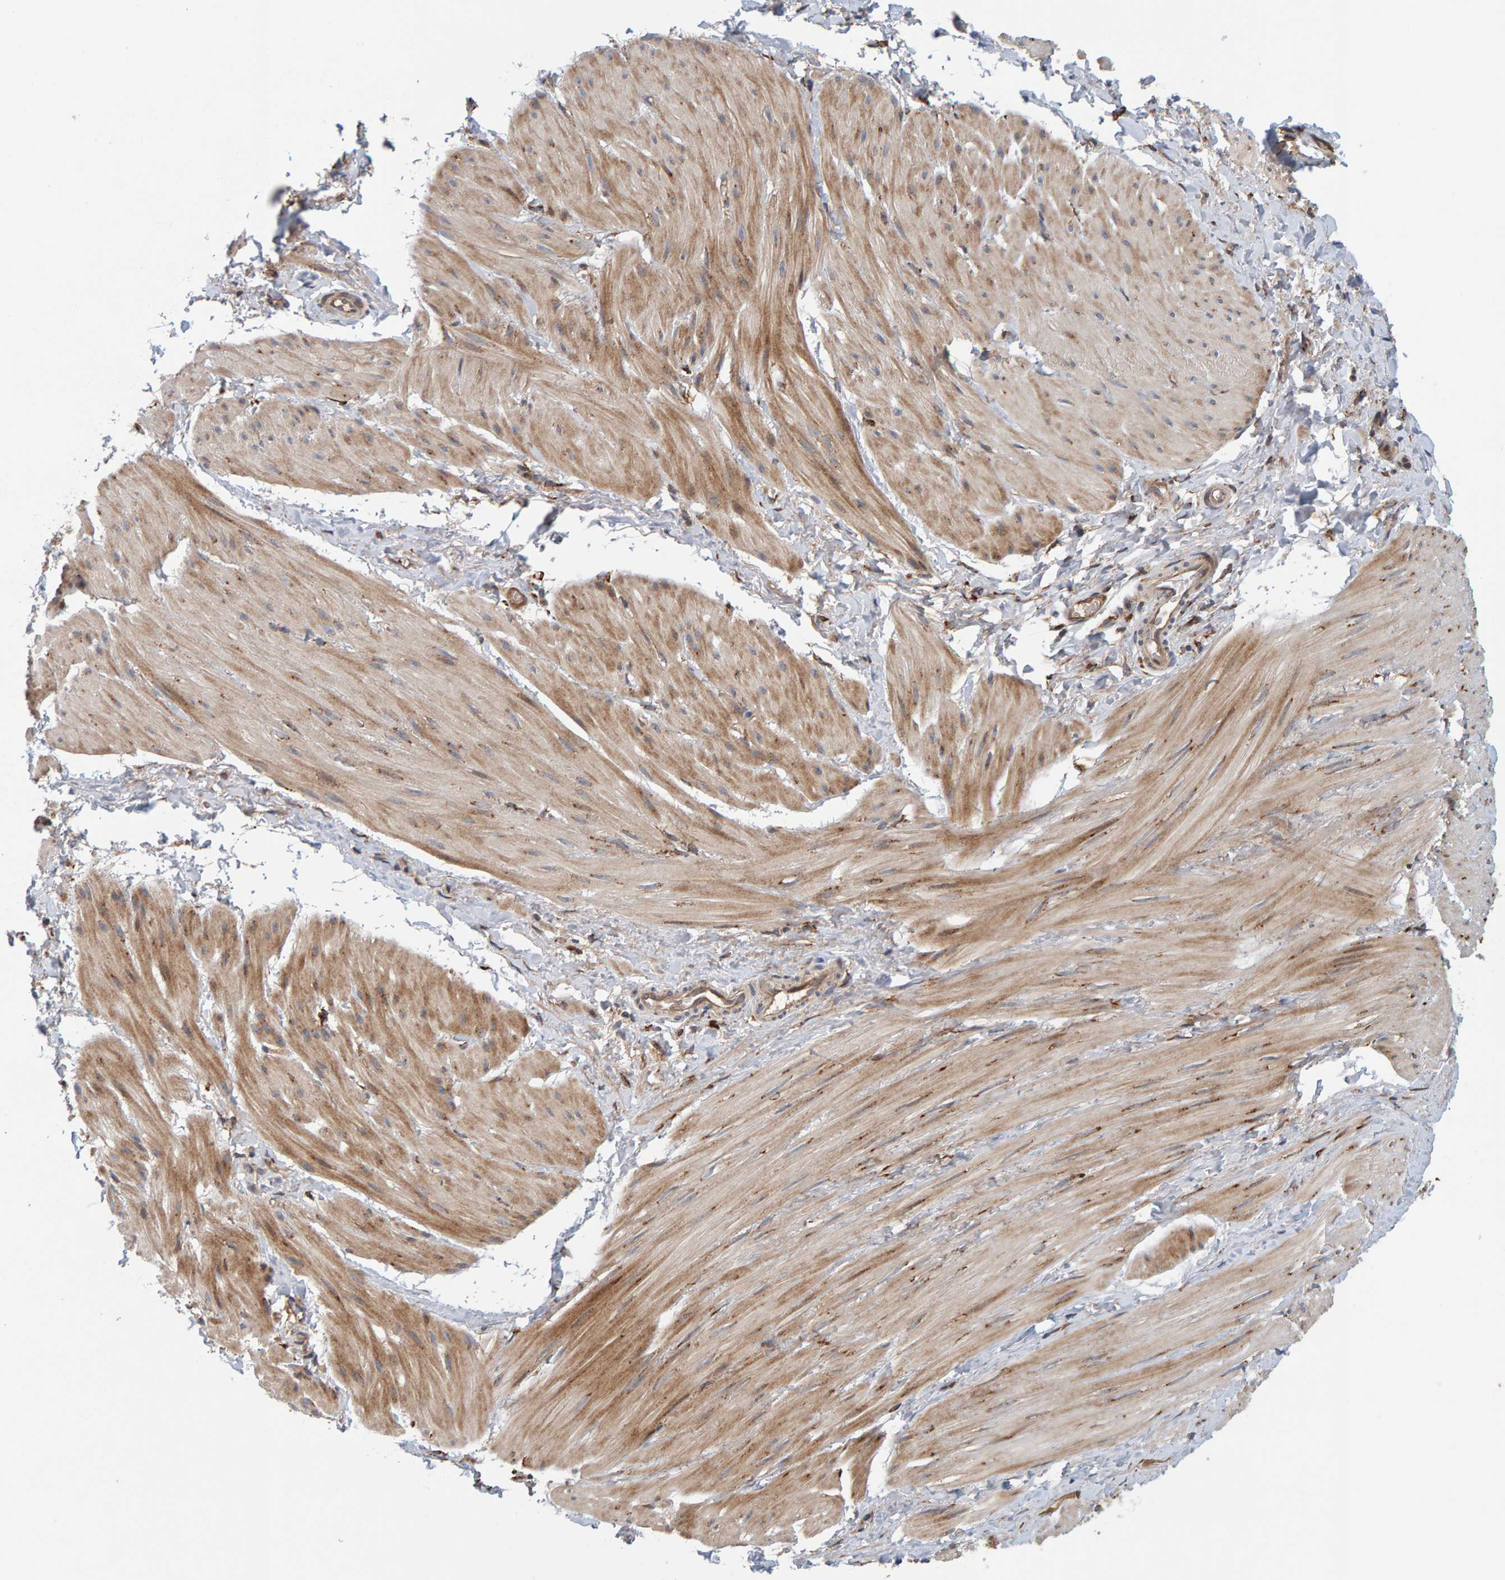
{"staining": {"intensity": "moderate", "quantity": ">75%", "location": "cytoplasmic/membranous"}, "tissue": "smooth muscle", "cell_type": "Smooth muscle cells", "image_type": "normal", "snomed": [{"axis": "morphology", "description": "Normal tissue, NOS"}, {"axis": "topography", "description": "Smooth muscle"}], "caption": "This is a photomicrograph of IHC staining of unremarkable smooth muscle, which shows moderate staining in the cytoplasmic/membranous of smooth muscle cells.", "gene": "BAIAP2", "patient": {"sex": "male", "age": 16}}